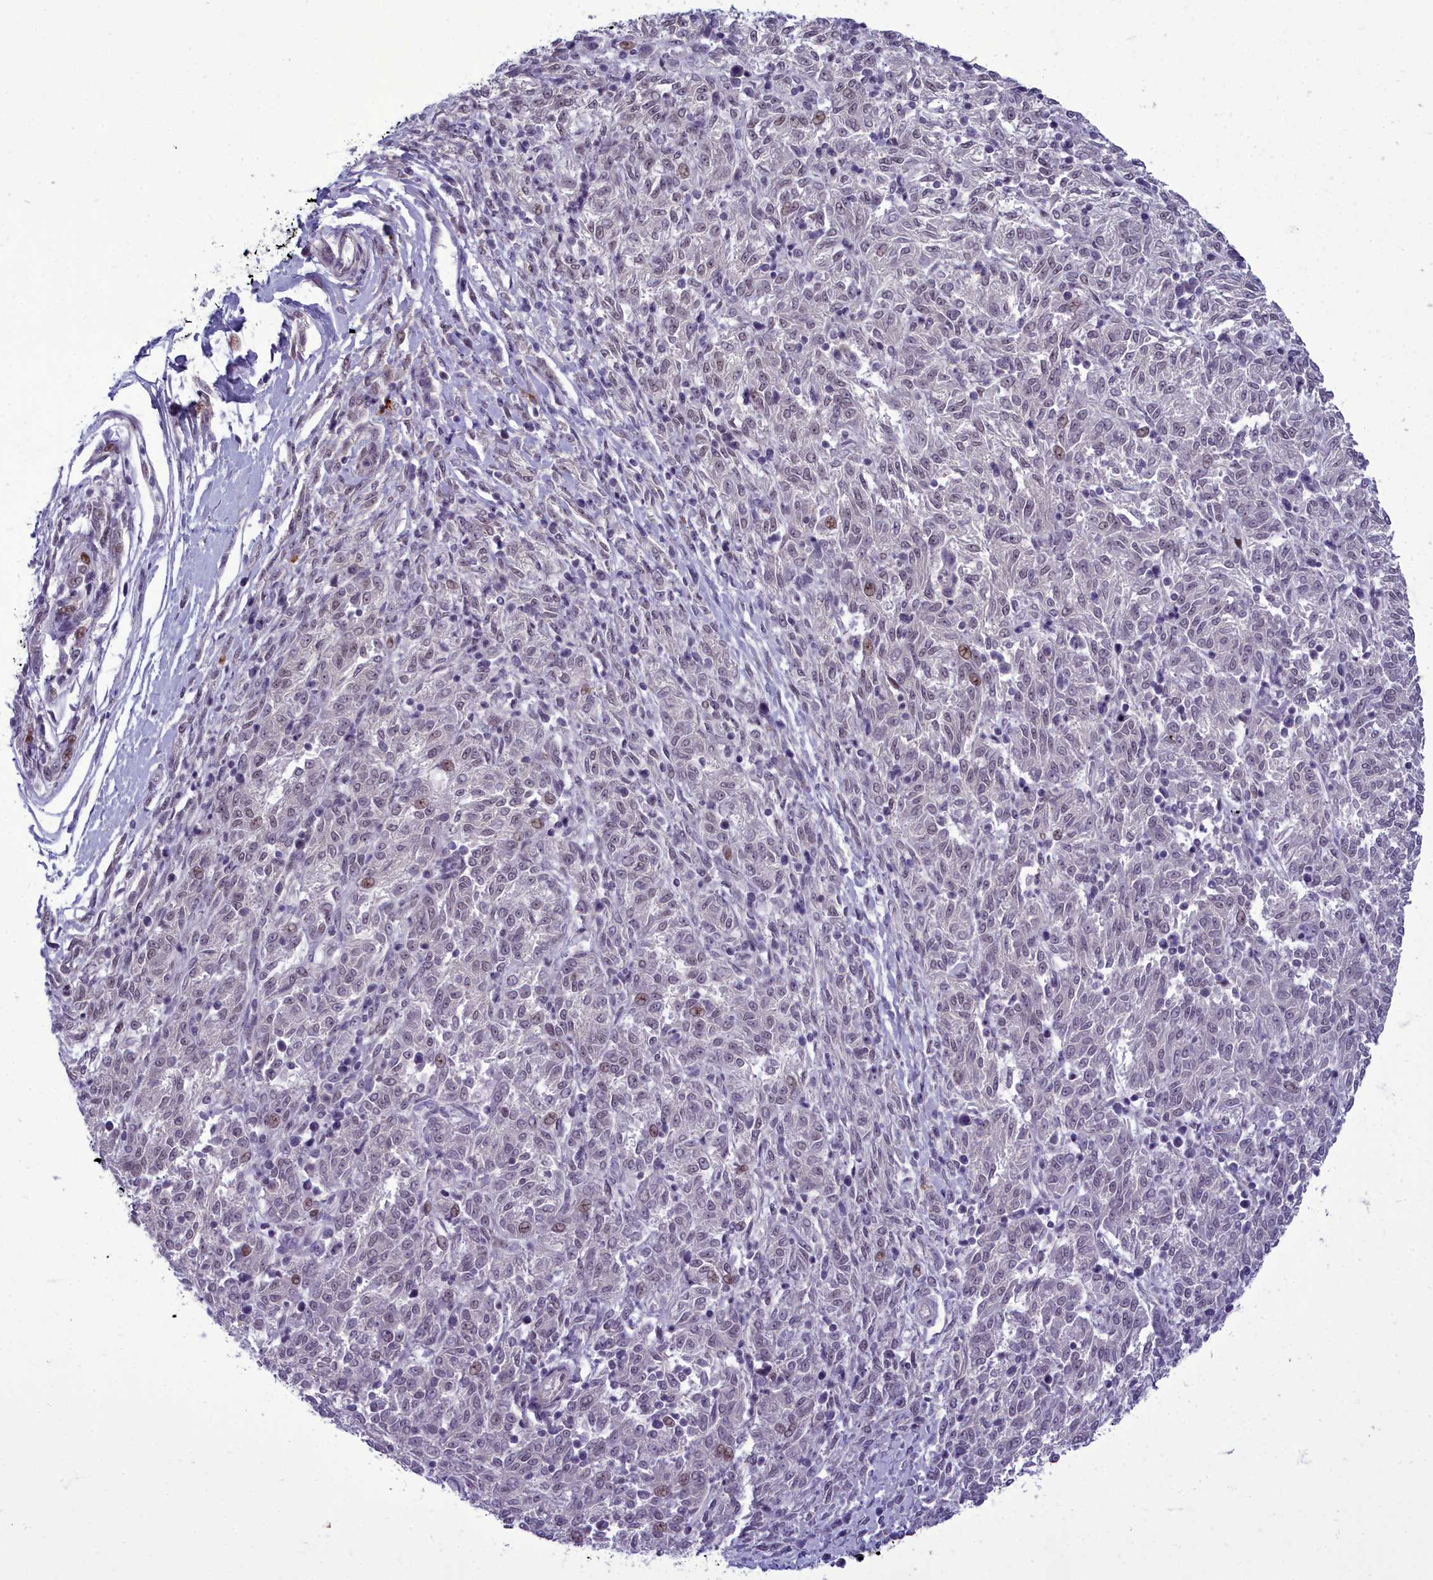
{"staining": {"intensity": "weak", "quantity": "<25%", "location": "nuclear"}, "tissue": "melanoma", "cell_type": "Tumor cells", "image_type": "cancer", "snomed": [{"axis": "morphology", "description": "Malignant melanoma, NOS"}, {"axis": "topography", "description": "Skin"}], "caption": "The immunohistochemistry image has no significant expression in tumor cells of melanoma tissue.", "gene": "CEACAM19", "patient": {"sex": "female", "age": 72}}